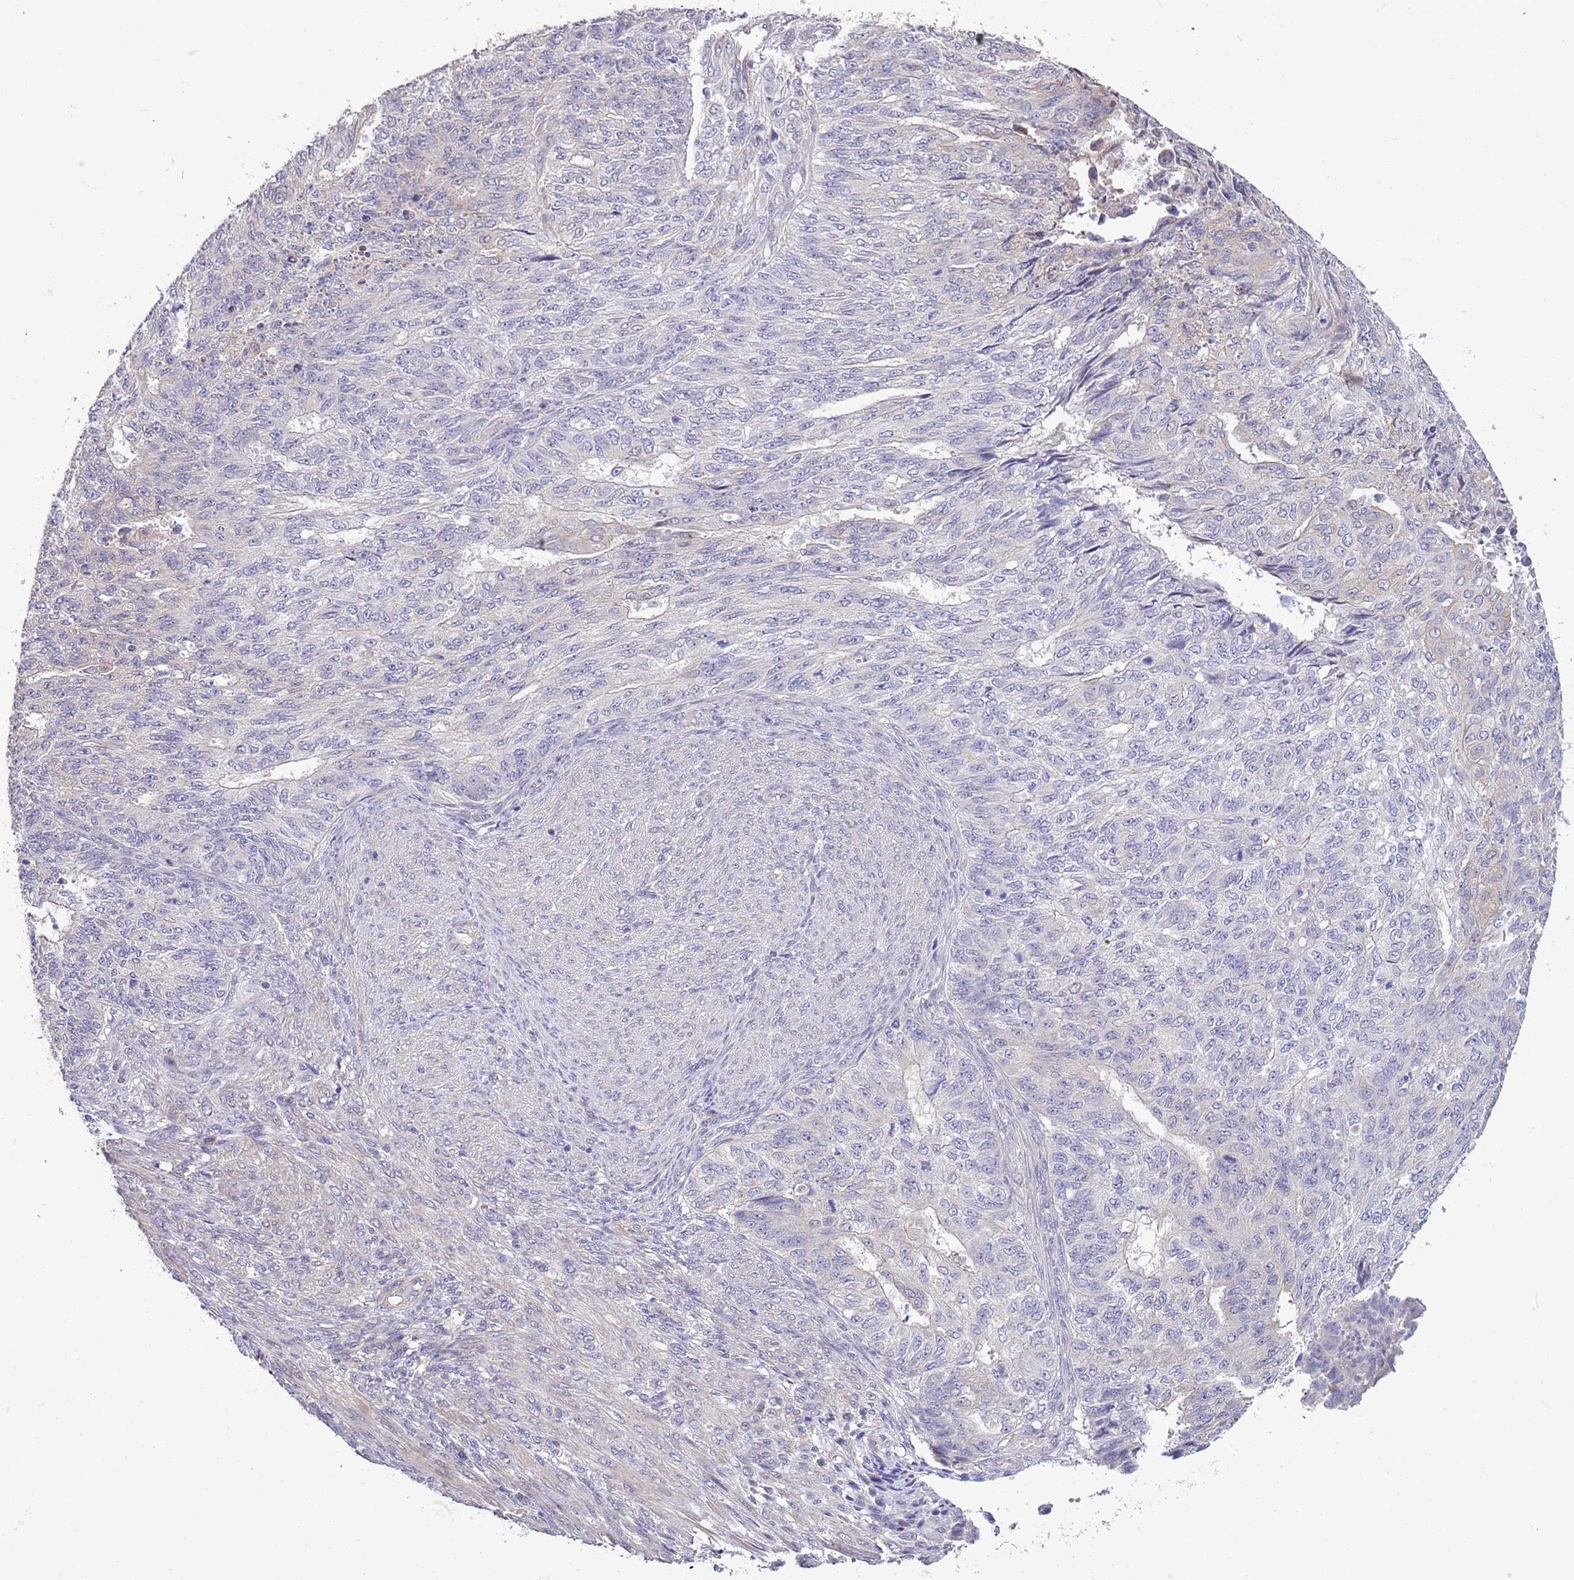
{"staining": {"intensity": "negative", "quantity": "none", "location": "none"}, "tissue": "endometrial cancer", "cell_type": "Tumor cells", "image_type": "cancer", "snomed": [{"axis": "morphology", "description": "Adenocarcinoma, NOS"}, {"axis": "topography", "description": "Endometrium"}], "caption": "IHC photomicrograph of human endometrial cancer (adenocarcinoma) stained for a protein (brown), which reveals no staining in tumor cells.", "gene": "LIPJ", "patient": {"sex": "female", "age": 32}}